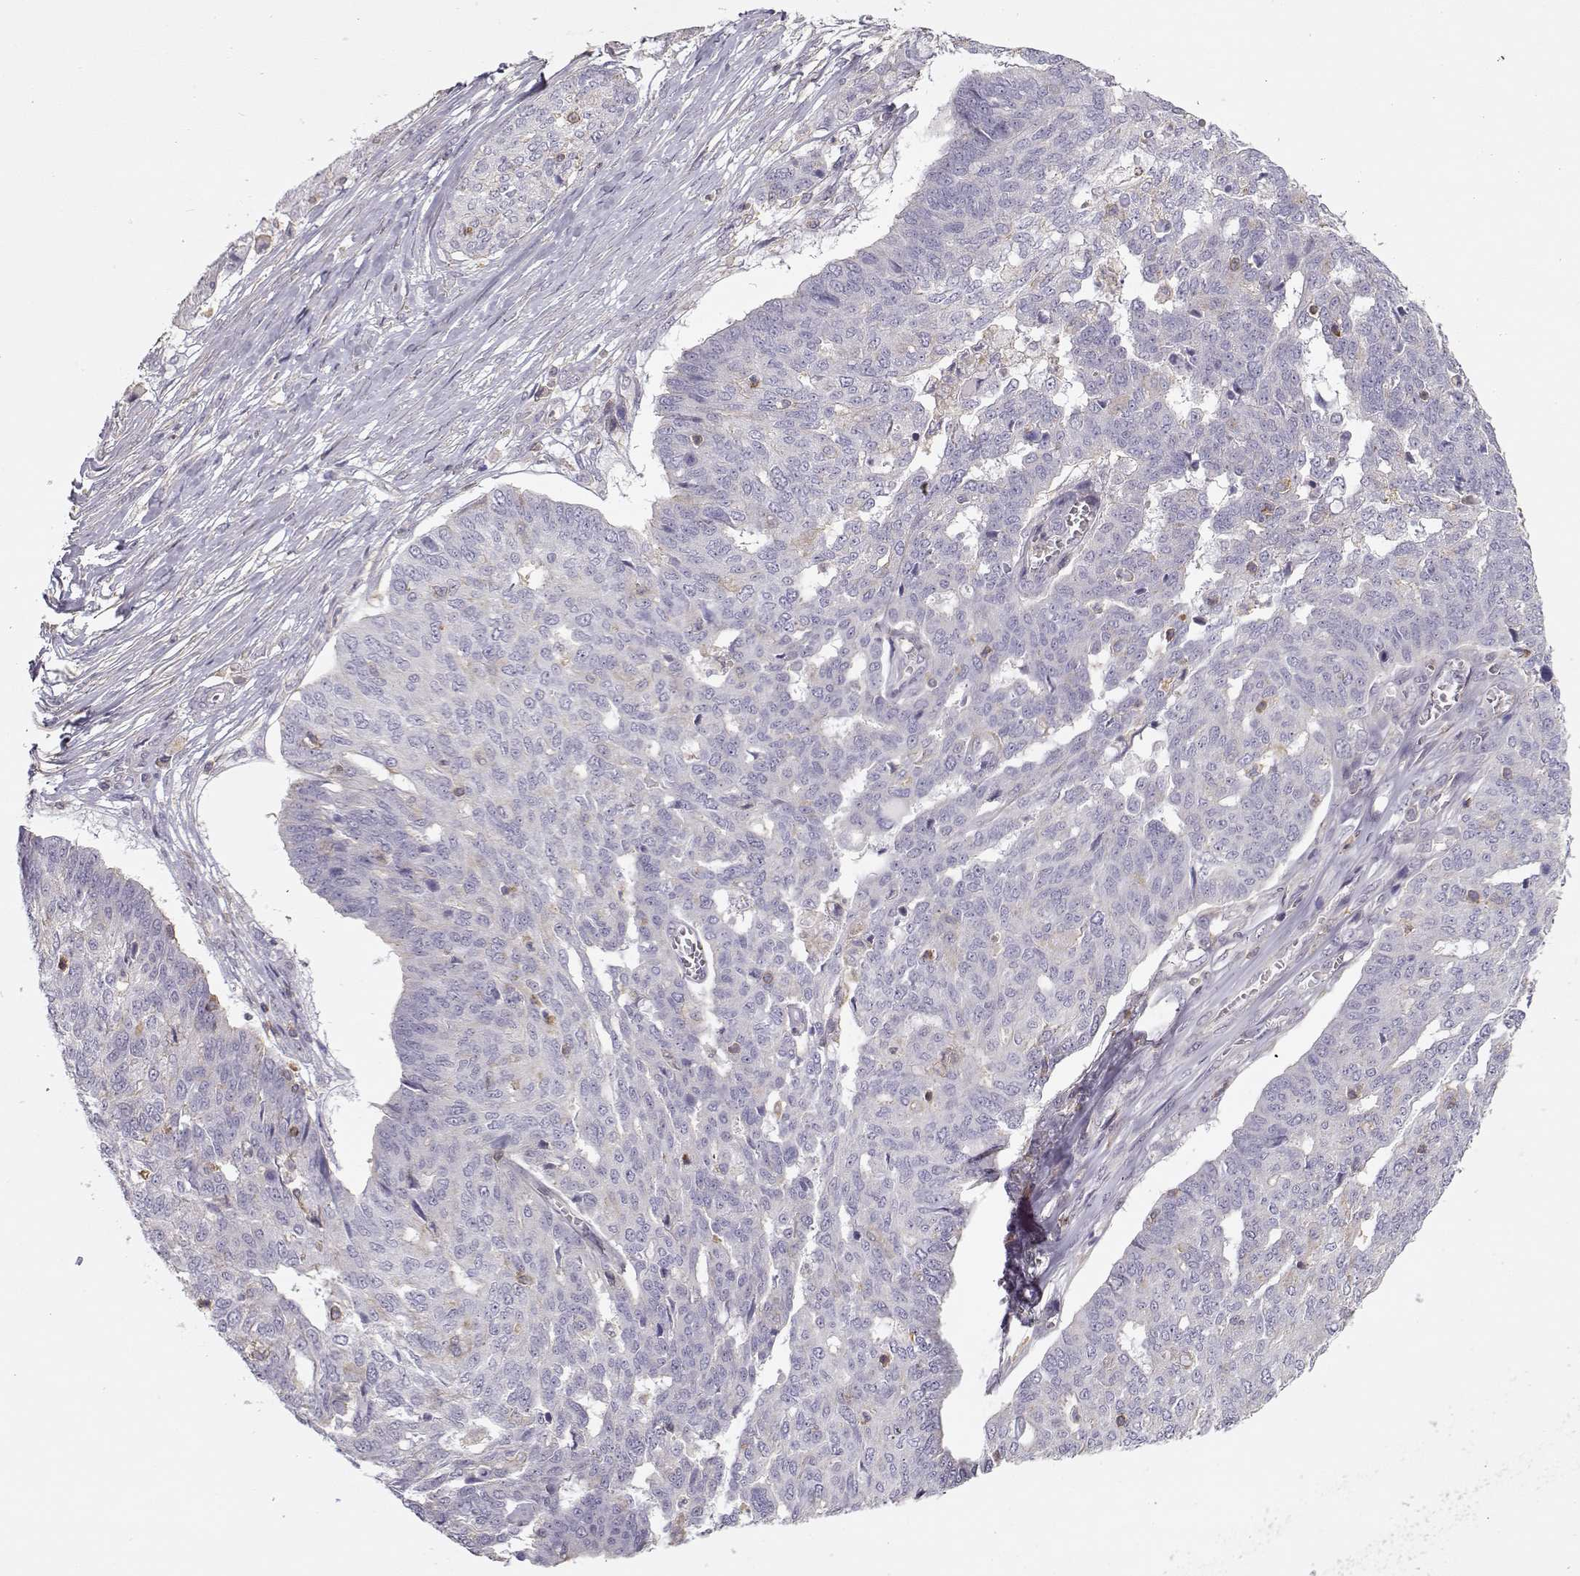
{"staining": {"intensity": "negative", "quantity": "none", "location": "none"}, "tissue": "ovarian cancer", "cell_type": "Tumor cells", "image_type": "cancer", "snomed": [{"axis": "morphology", "description": "Cystadenocarcinoma, serous, NOS"}, {"axis": "topography", "description": "Ovary"}], "caption": "Immunohistochemistry (IHC) of serous cystadenocarcinoma (ovarian) reveals no expression in tumor cells.", "gene": "DAPL1", "patient": {"sex": "female", "age": 67}}